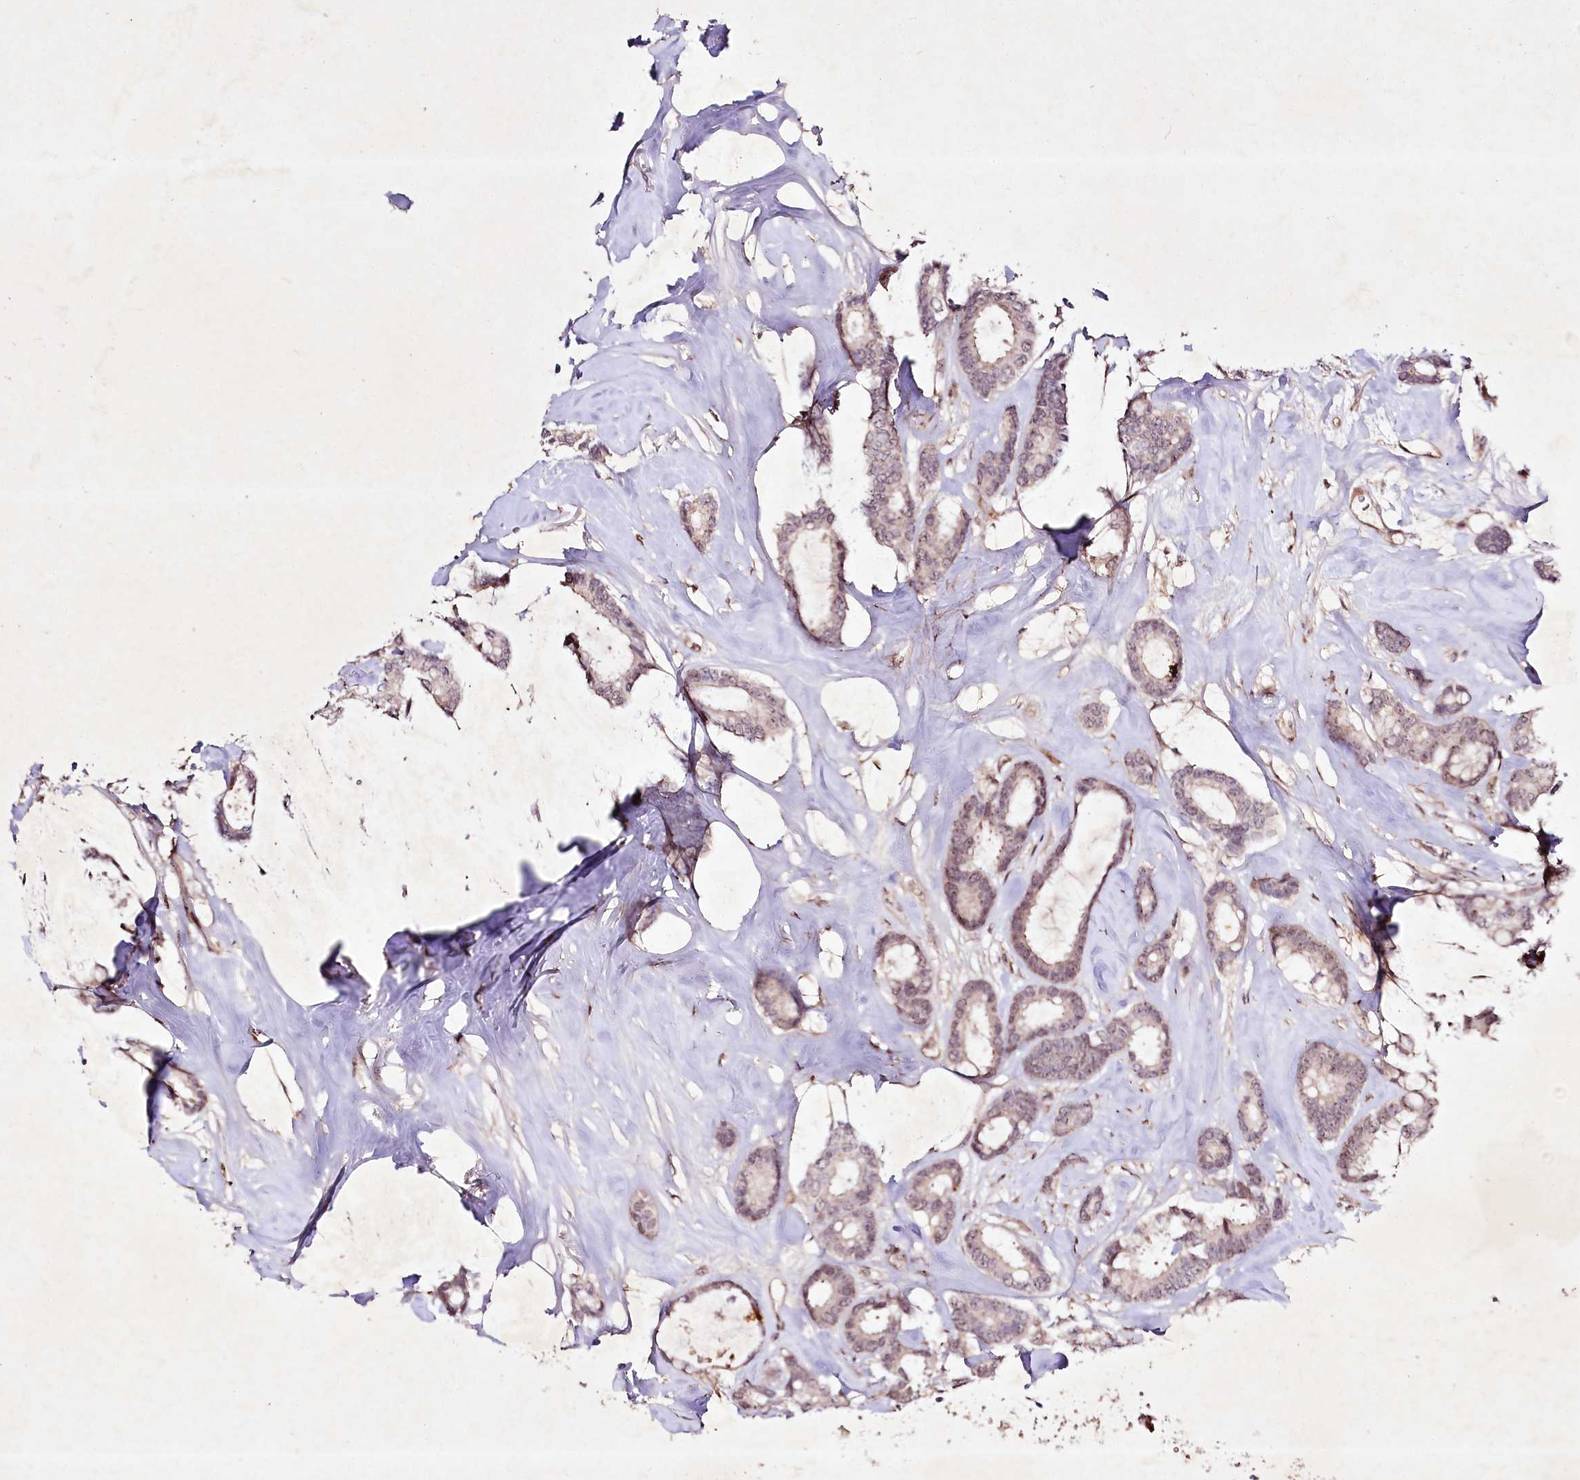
{"staining": {"intensity": "negative", "quantity": "none", "location": "none"}, "tissue": "breast cancer", "cell_type": "Tumor cells", "image_type": "cancer", "snomed": [{"axis": "morphology", "description": "Duct carcinoma"}, {"axis": "topography", "description": "Breast"}], "caption": "Micrograph shows no significant protein expression in tumor cells of breast invasive ductal carcinoma.", "gene": "DMP1", "patient": {"sex": "female", "age": 87}}